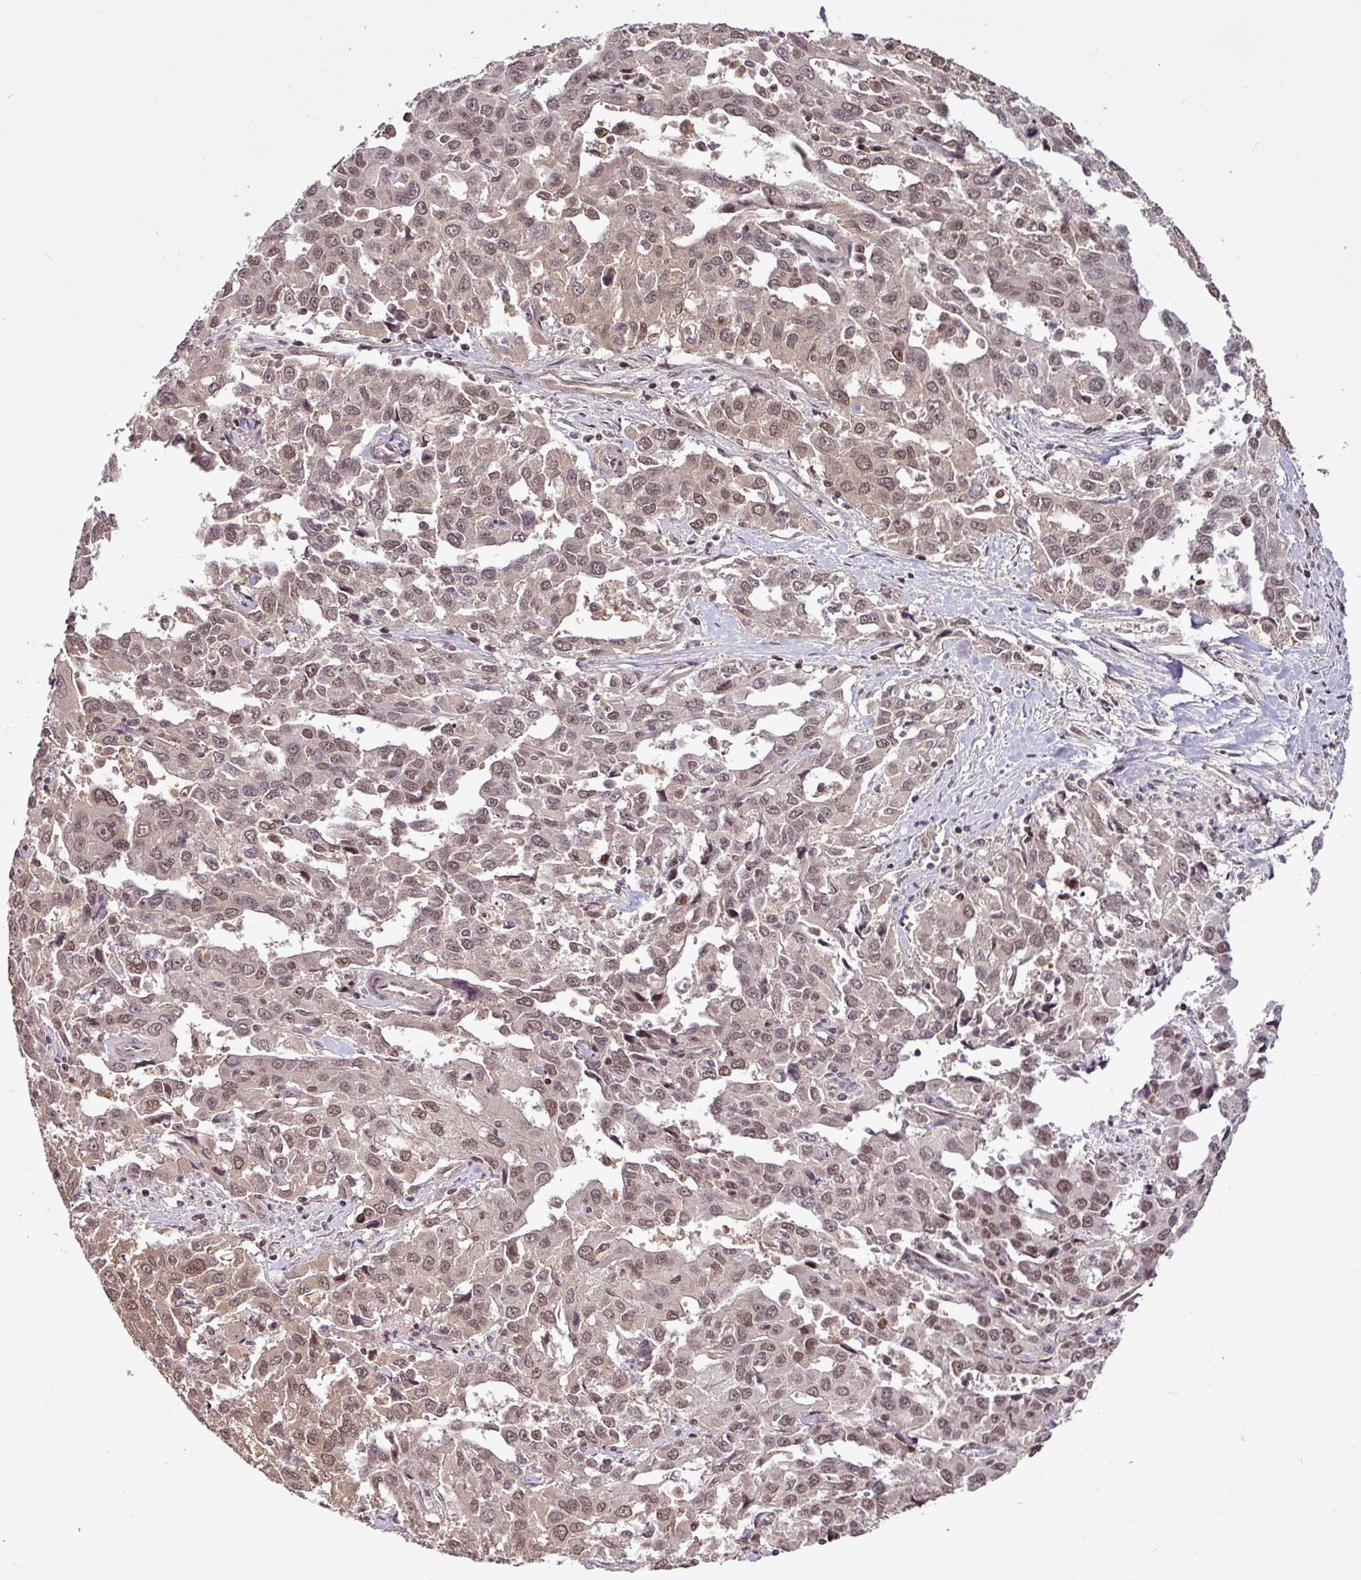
{"staining": {"intensity": "moderate", "quantity": ">75%", "location": "nuclear"}, "tissue": "liver cancer", "cell_type": "Tumor cells", "image_type": "cancer", "snomed": [{"axis": "morphology", "description": "Carcinoma, Hepatocellular, NOS"}, {"axis": "topography", "description": "Liver"}], "caption": "Immunohistochemistry (IHC) micrograph of hepatocellular carcinoma (liver) stained for a protein (brown), which exhibits medium levels of moderate nuclear positivity in approximately >75% of tumor cells.", "gene": "ITPKC", "patient": {"sex": "male", "age": 63}}